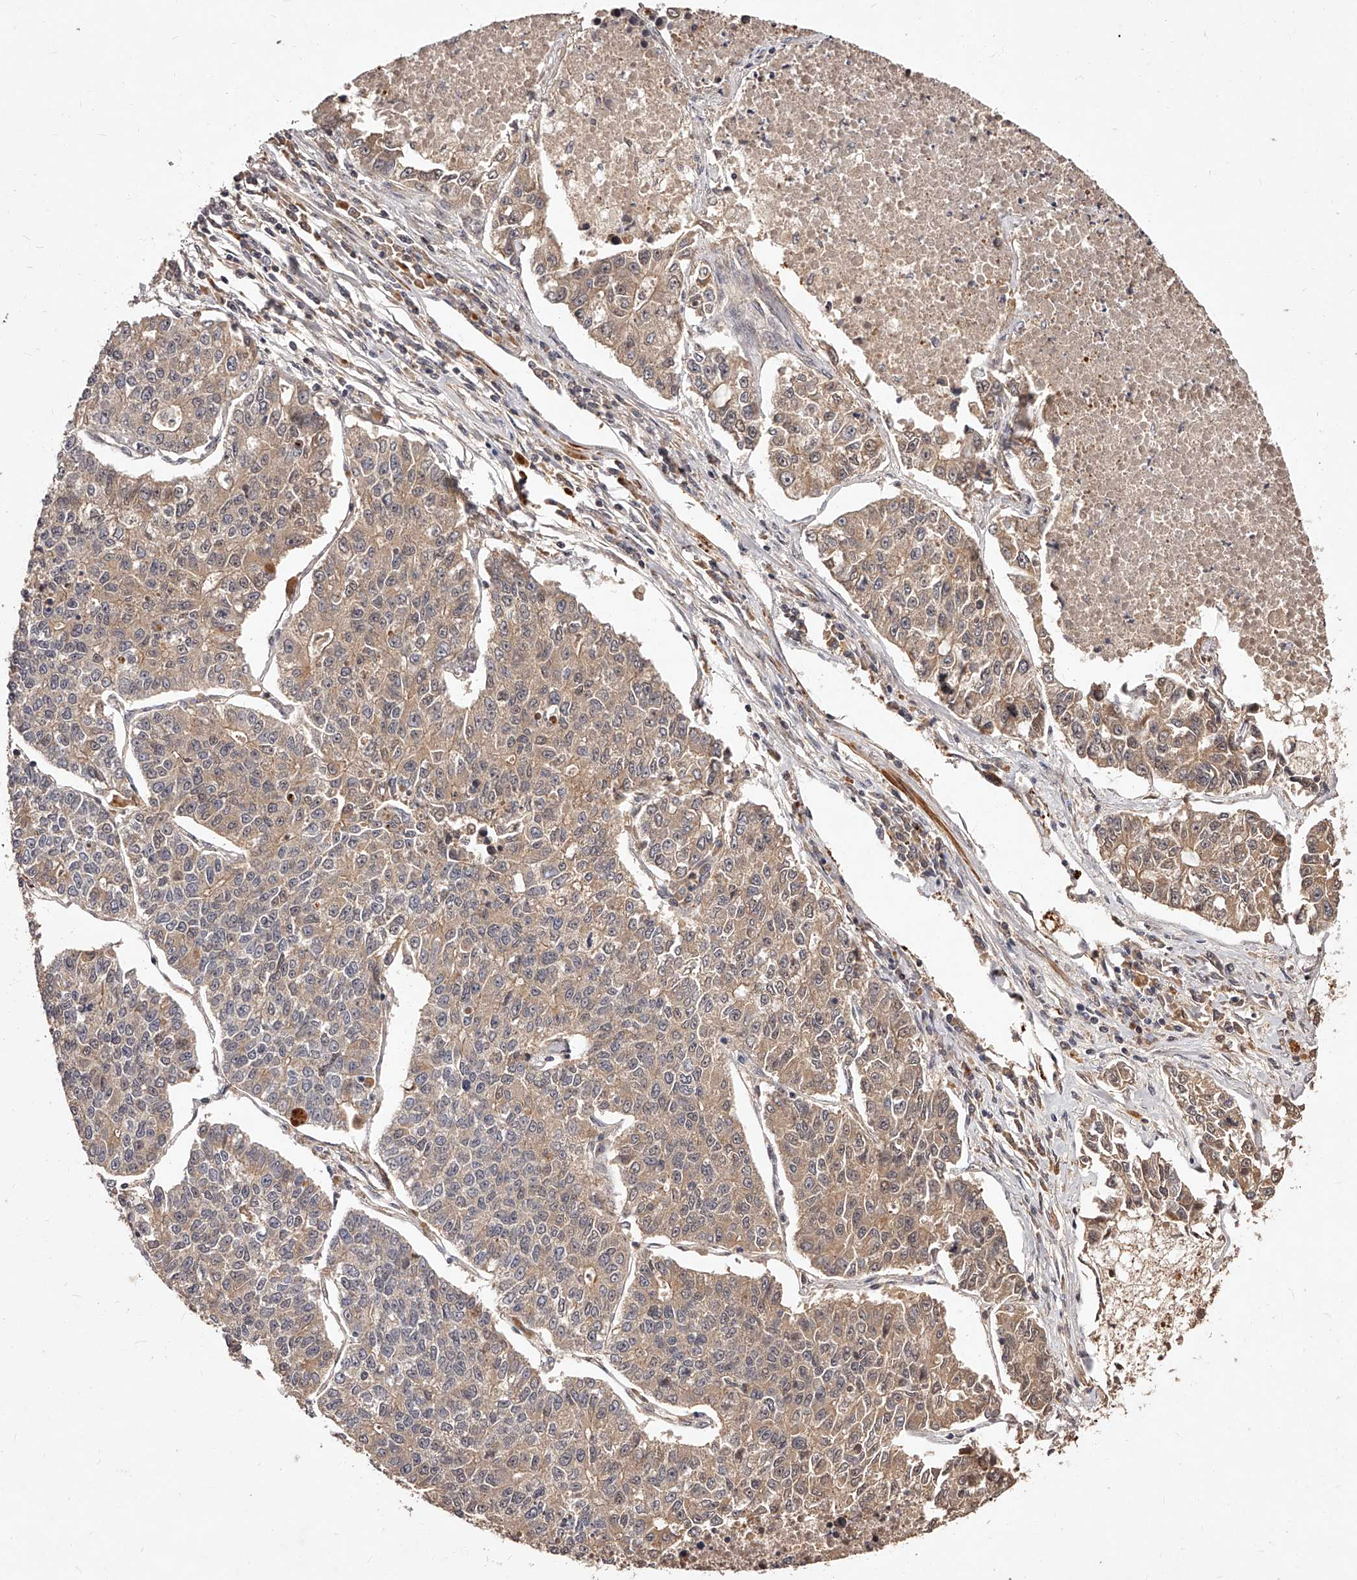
{"staining": {"intensity": "weak", "quantity": "25%-75%", "location": "cytoplasmic/membranous"}, "tissue": "lung cancer", "cell_type": "Tumor cells", "image_type": "cancer", "snomed": [{"axis": "morphology", "description": "Adenocarcinoma, NOS"}, {"axis": "topography", "description": "Lung"}], "caption": "Protein positivity by IHC reveals weak cytoplasmic/membranous positivity in about 25%-75% of tumor cells in lung cancer (adenocarcinoma).", "gene": "CUL7", "patient": {"sex": "male", "age": 49}}